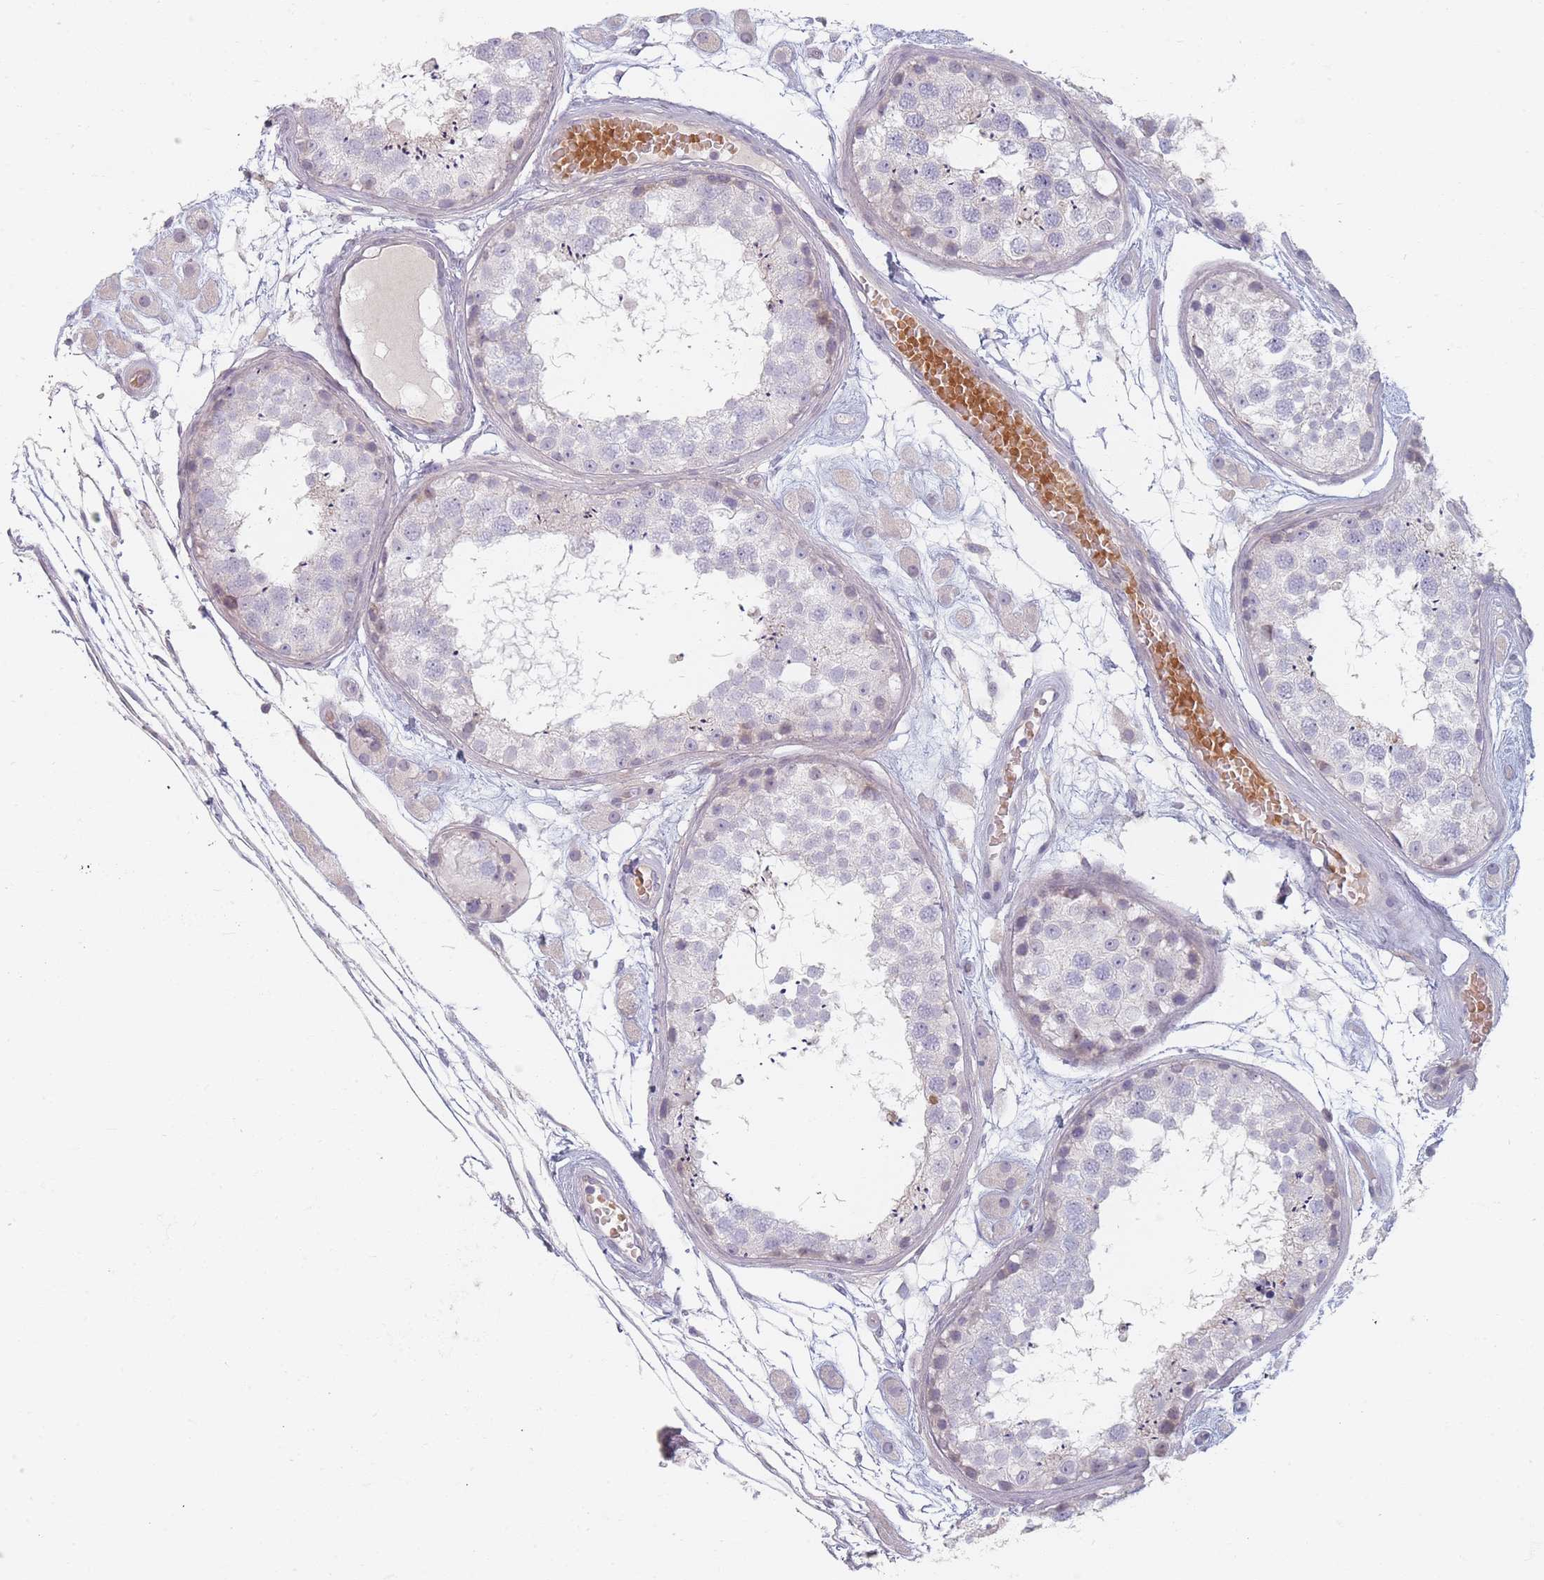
{"staining": {"intensity": "negative", "quantity": "none", "location": "none"}, "tissue": "testis", "cell_type": "Cells in seminiferous ducts", "image_type": "normal", "snomed": [{"axis": "morphology", "description": "Normal tissue, NOS"}, {"axis": "topography", "description": "Testis"}], "caption": "The IHC micrograph has no significant expression in cells in seminiferous ducts of testis. (Stains: DAB immunohistochemistry (IHC) with hematoxylin counter stain, Microscopy: brightfield microscopy at high magnification).", "gene": "TMOD1", "patient": {"sex": "male", "age": 25}}